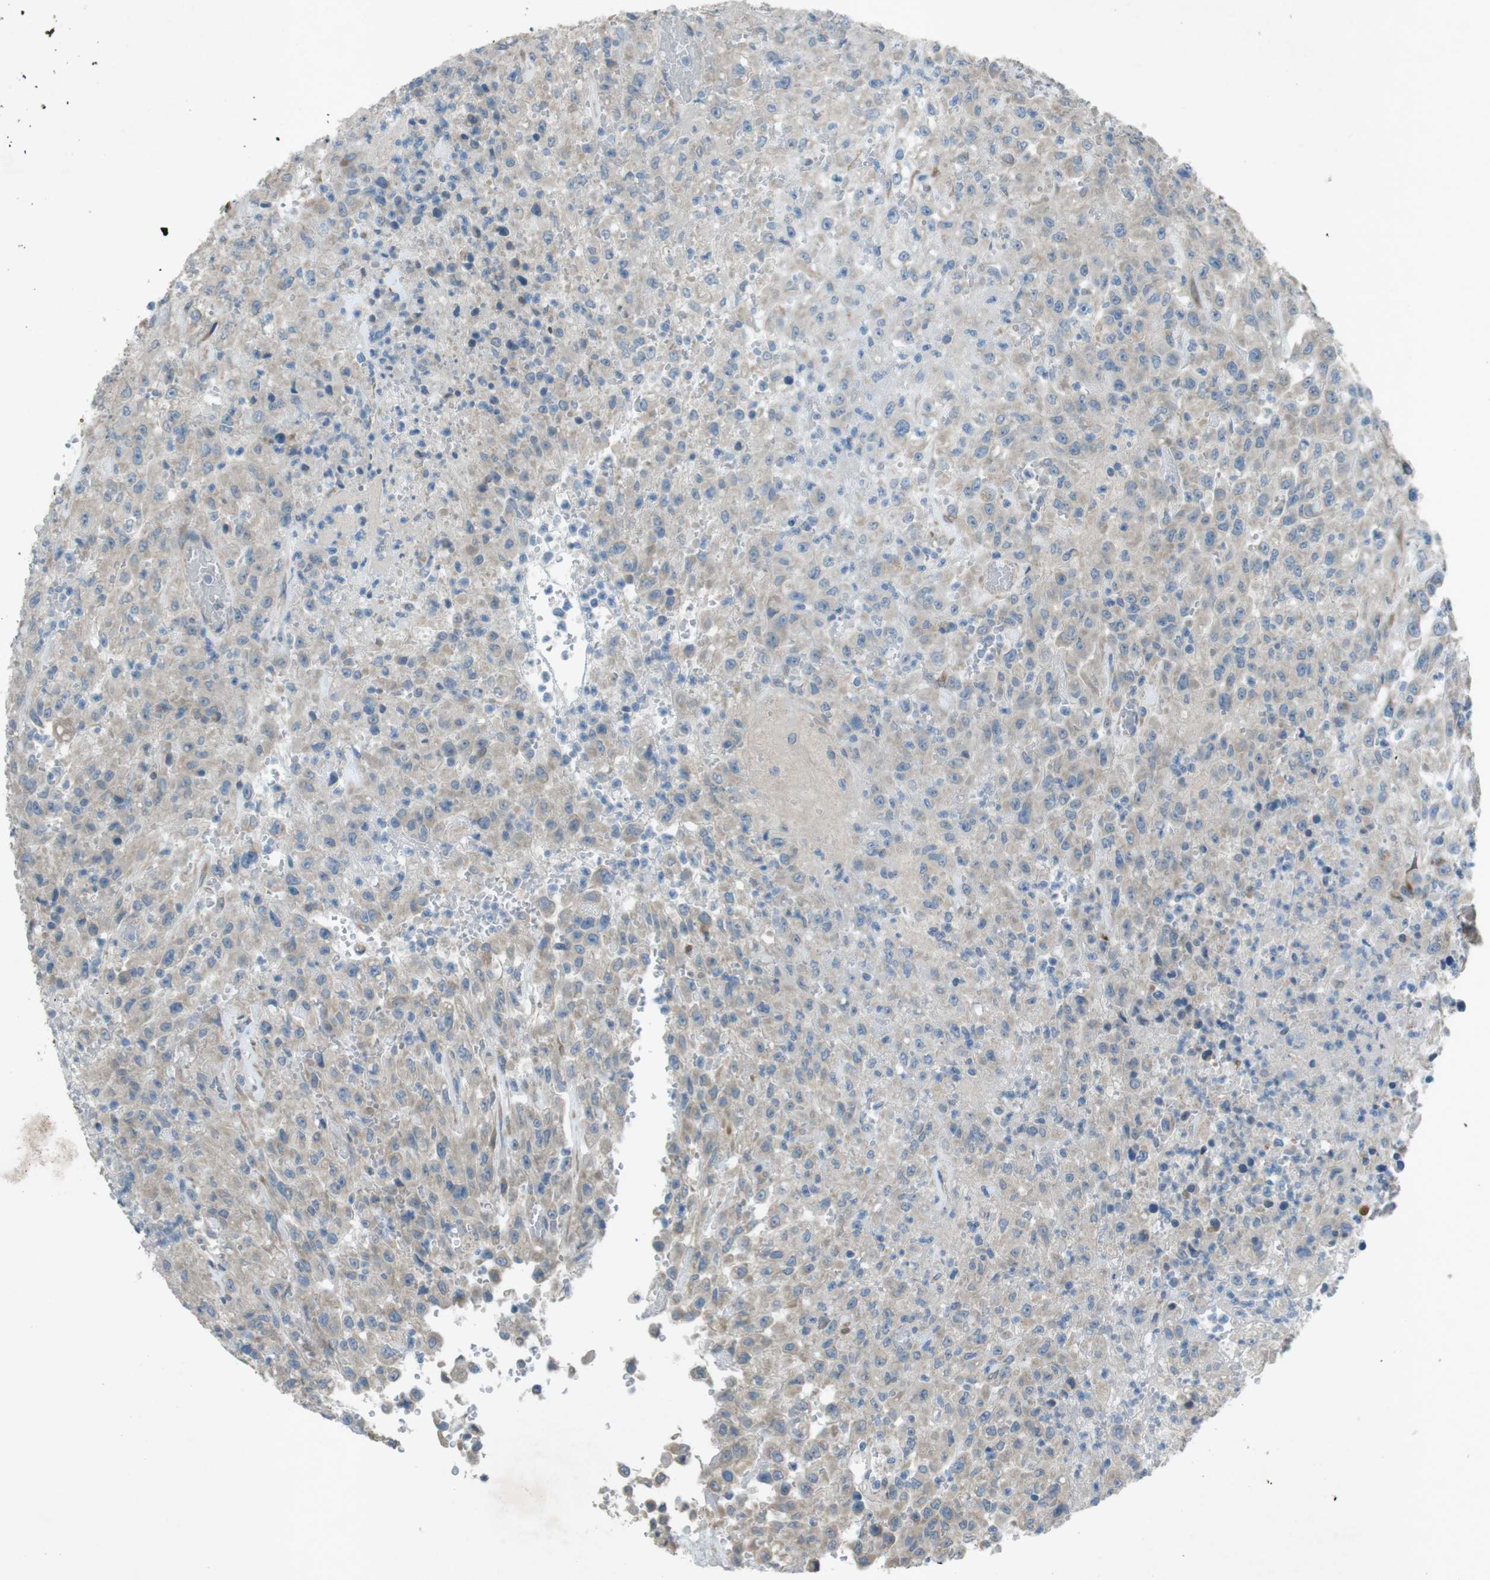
{"staining": {"intensity": "weak", "quantity": "<25%", "location": "cytoplasmic/membranous"}, "tissue": "urothelial cancer", "cell_type": "Tumor cells", "image_type": "cancer", "snomed": [{"axis": "morphology", "description": "Urothelial carcinoma, High grade"}, {"axis": "topography", "description": "Urinary bladder"}], "caption": "Urothelial cancer stained for a protein using IHC shows no expression tumor cells.", "gene": "TMEM41B", "patient": {"sex": "male", "age": 46}}